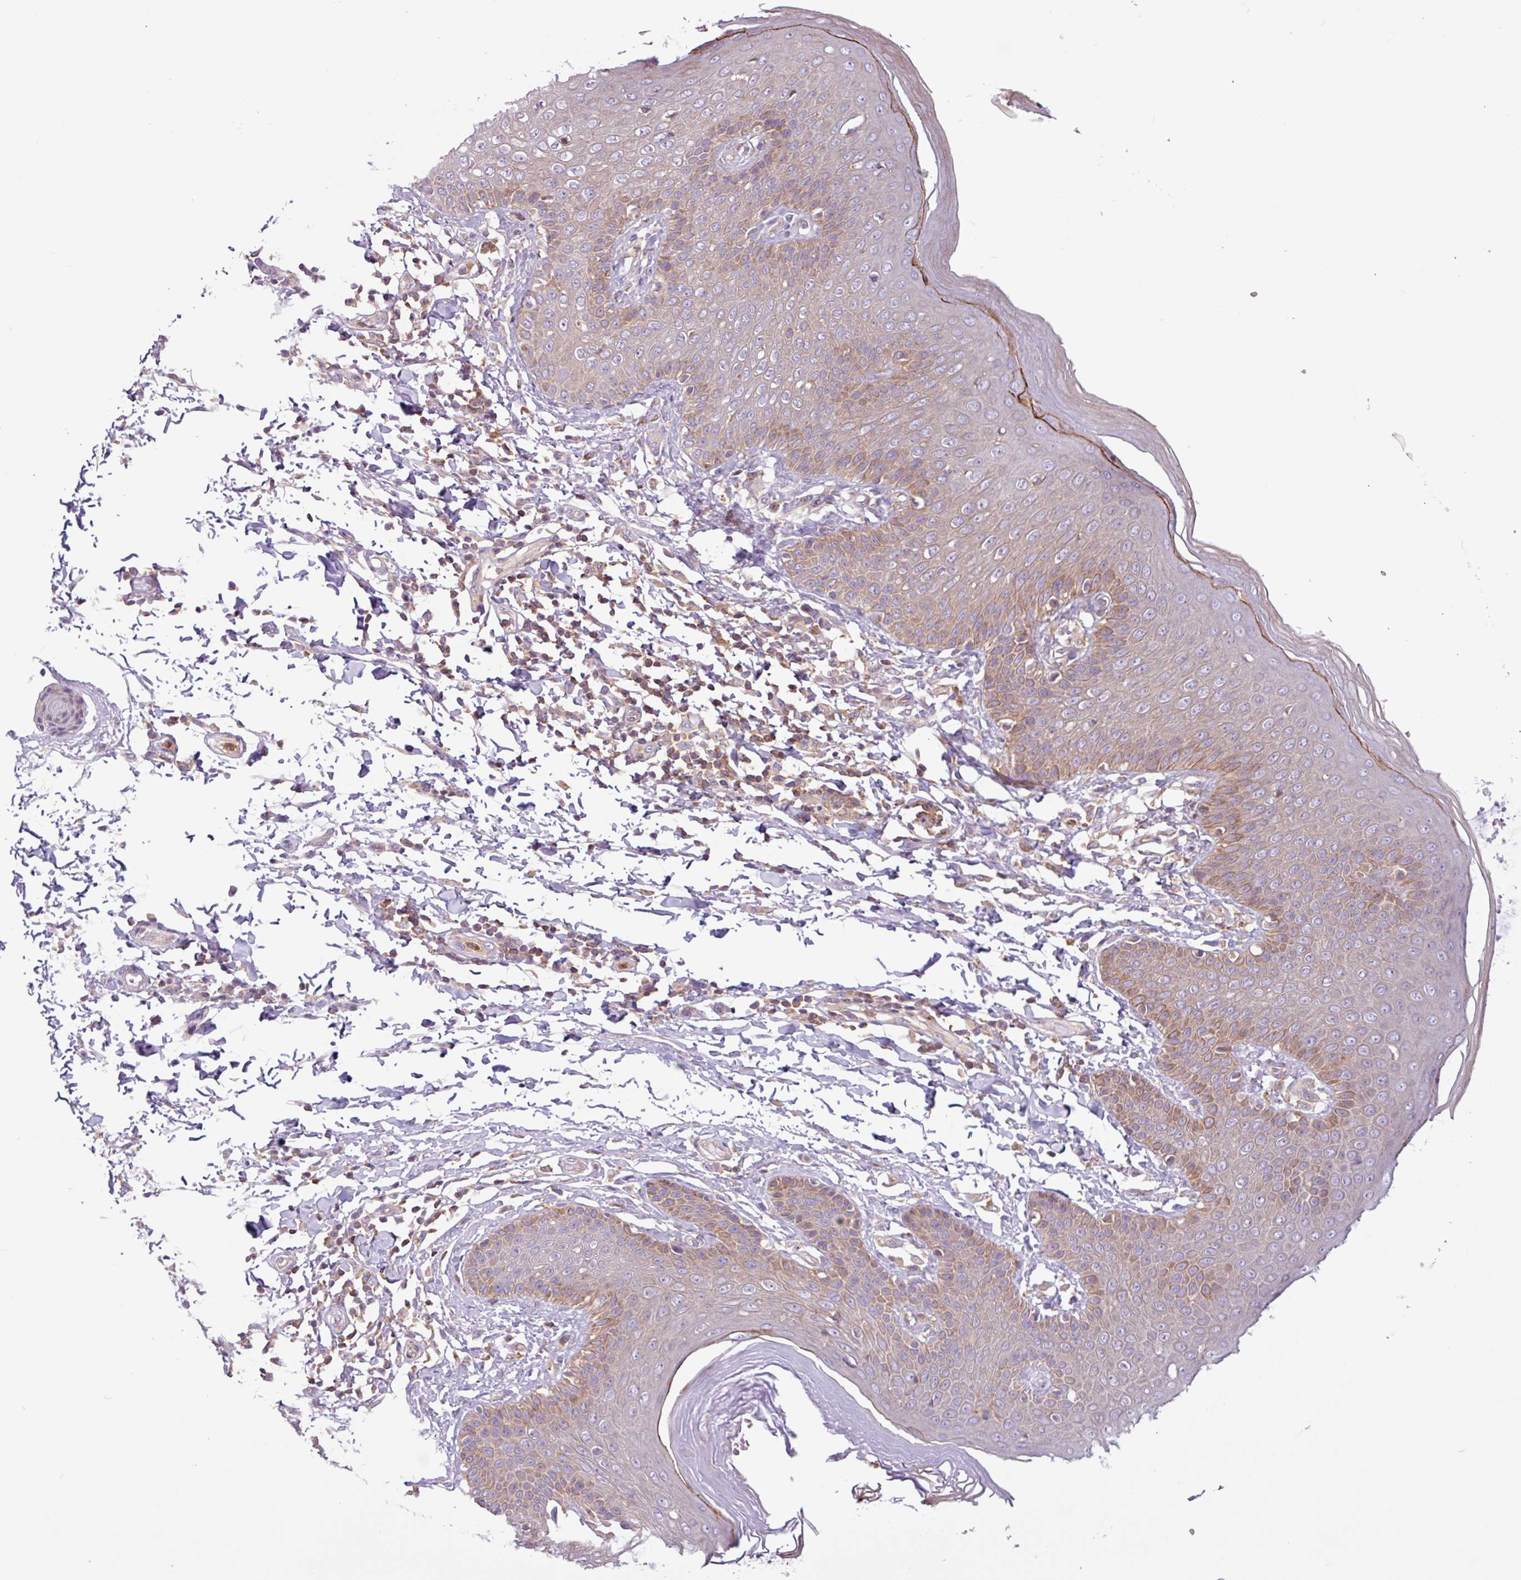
{"staining": {"intensity": "moderate", "quantity": "25%-75%", "location": "cytoplasmic/membranous"}, "tissue": "skin", "cell_type": "Epidermal cells", "image_type": "normal", "snomed": [{"axis": "morphology", "description": "Normal tissue, NOS"}, {"axis": "topography", "description": "Peripheral nerve tissue"}], "caption": "Immunohistochemistry (IHC) (DAB) staining of unremarkable human skin exhibits moderate cytoplasmic/membranous protein positivity in about 25%-75% of epidermal cells.", "gene": "ACTR3B", "patient": {"sex": "male", "age": 51}}